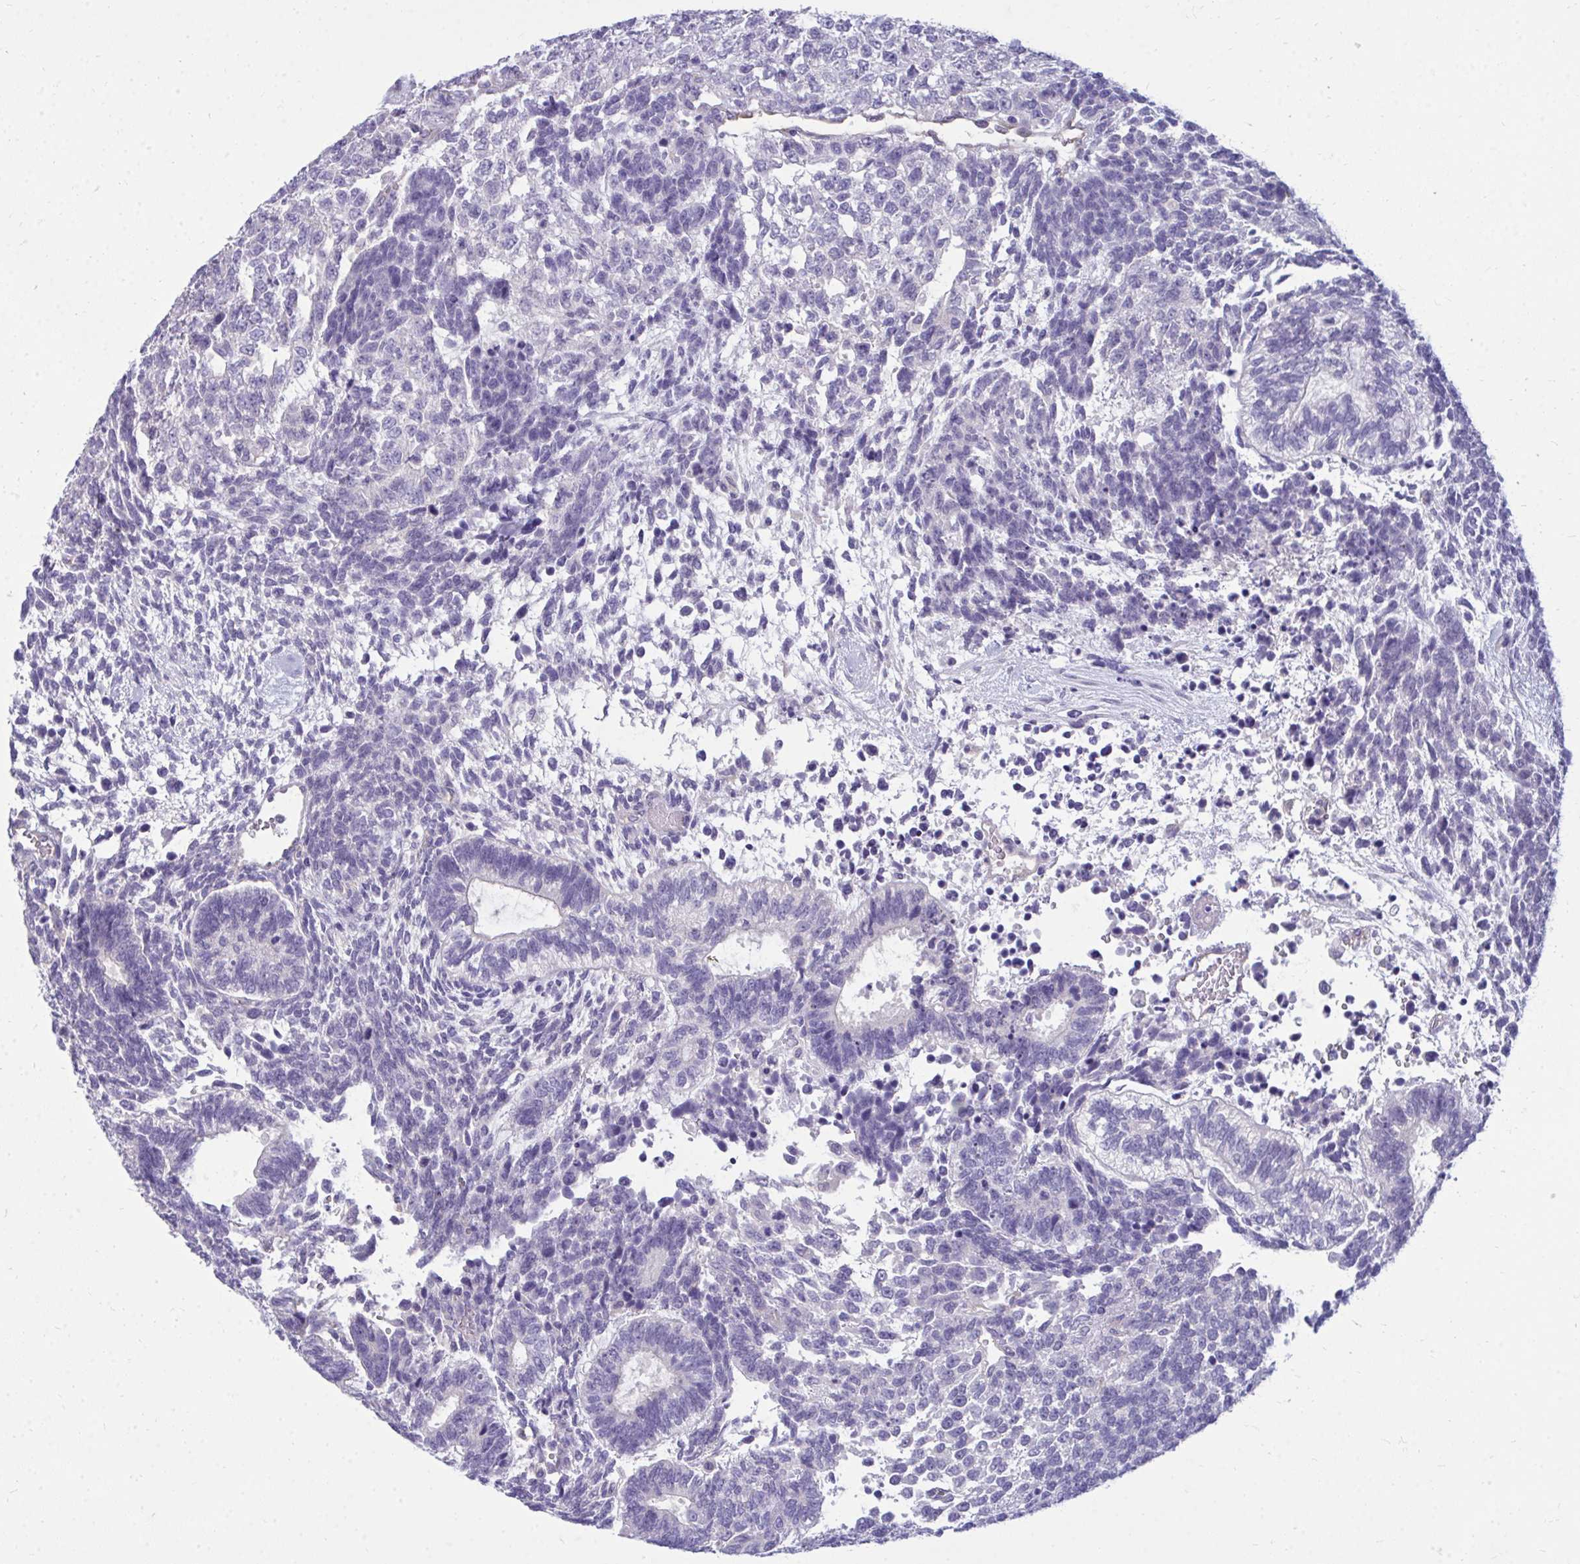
{"staining": {"intensity": "negative", "quantity": "none", "location": "none"}, "tissue": "testis cancer", "cell_type": "Tumor cells", "image_type": "cancer", "snomed": [{"axis": "morphology", "description": "Carcinoma, Embryonal, NOS"}, {"axis": "topography", "description": "Testis"}], "caption": "A photomicrograph of testis cancer (embryonal carcinoma) stained for a protein reveals no brown staining in tumor cells. (Stains: DAB IHC with hematoxylin counter stain, Microscopy: brightfield microscopy at high magnification).", "gene": "FABP3", "patient": {"sex": "male", "age": 23}}